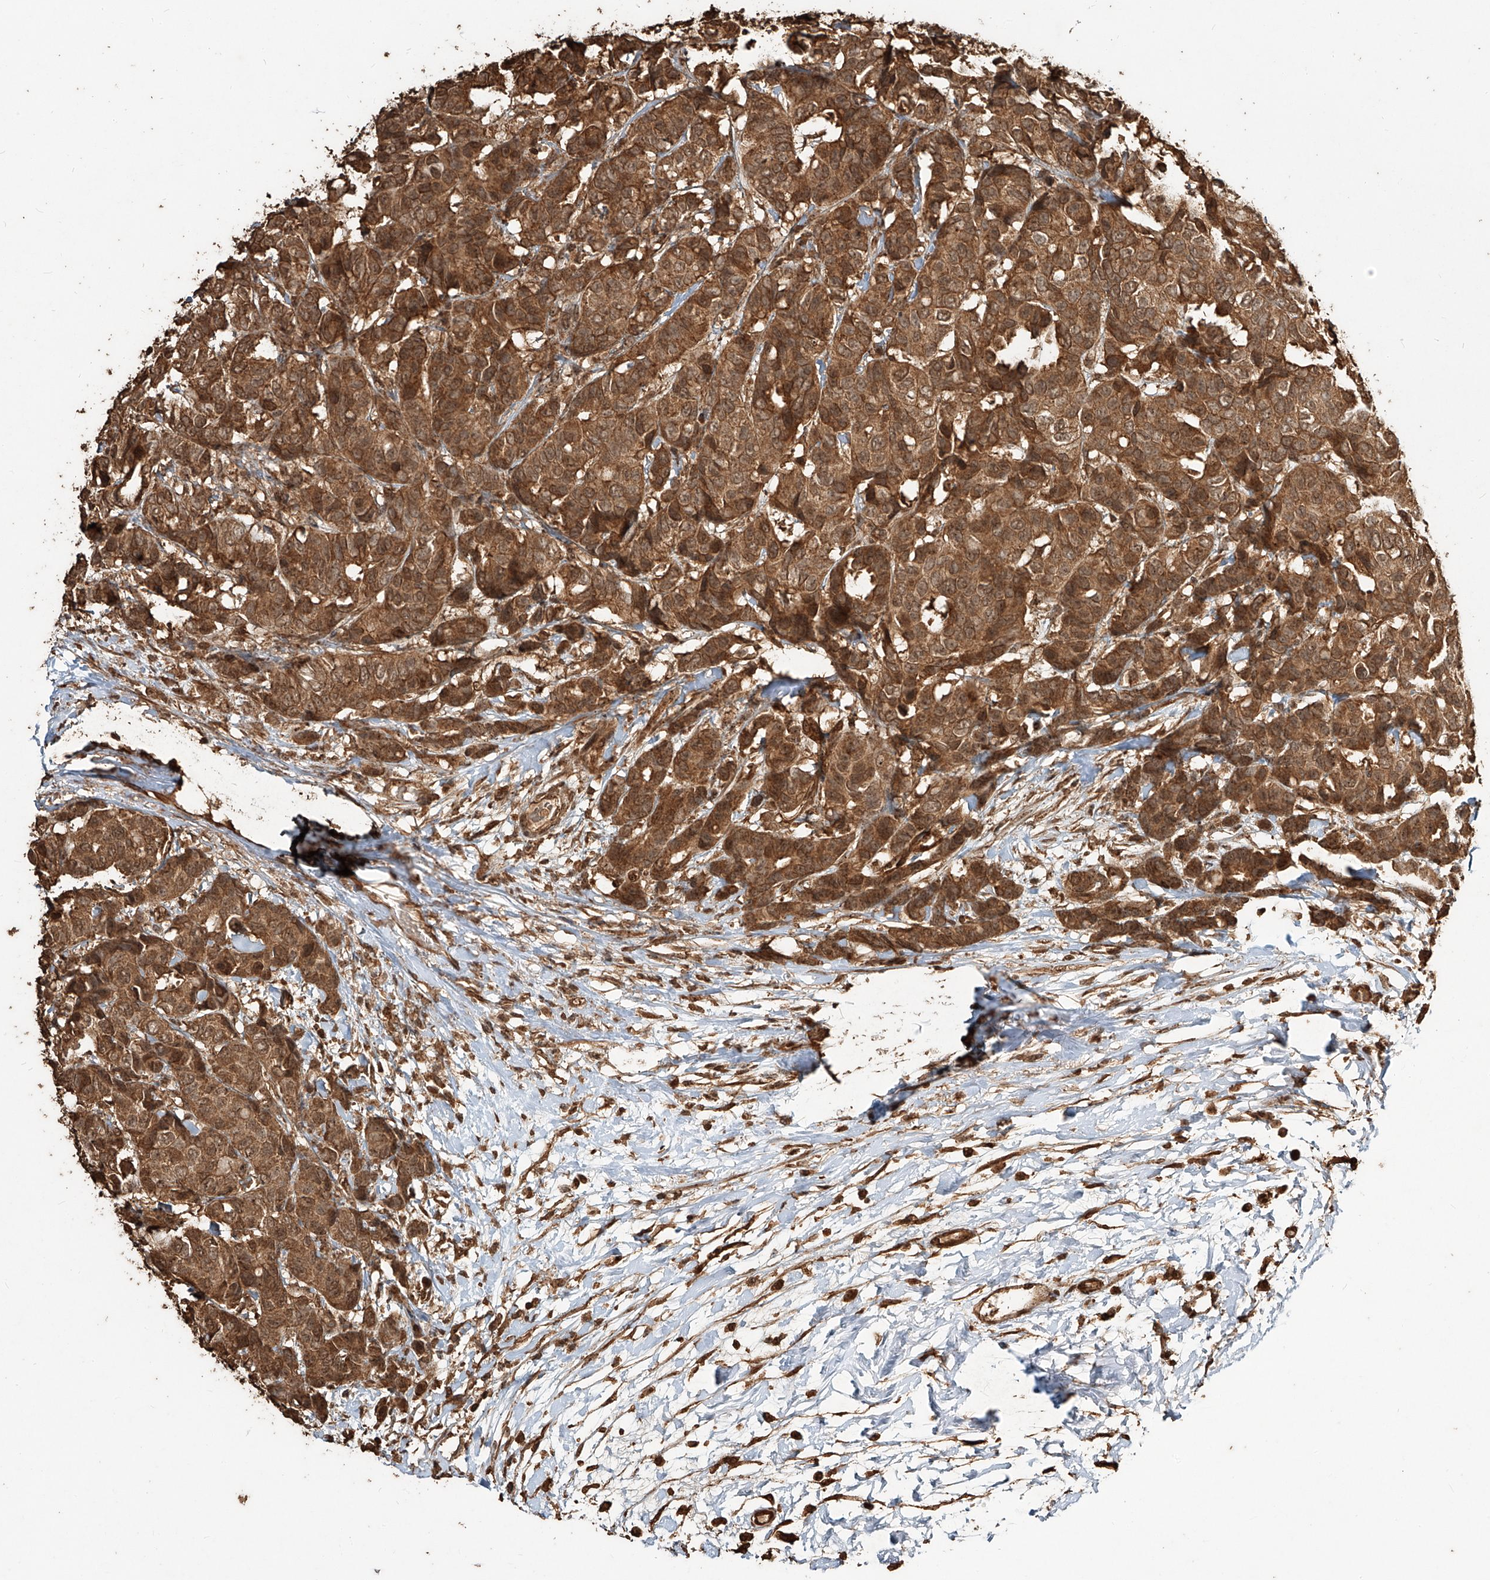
{"staining": {"intensity": "moderate", "quantity": ">75%", "location": "cytoplasmic/membranous,nuclear"}, "tissue": "breast cancer", "cell_type": "Tumor cells", "image_type": "cancer", "snomed": [{"axis": "morphology", "description": "Duct carcinoma"}, {"axis": "topography", "description": "Breast"}], "caption": "IHC photomicrograph of breast cancer stained for a protein (brown), which displays medium levels of moderate cytoplasmic/membranous and nuclear staining in approximately >75% of tumor cells.", "gene": "ZNF660", "patient": {"sex": "female", "age": 87}}